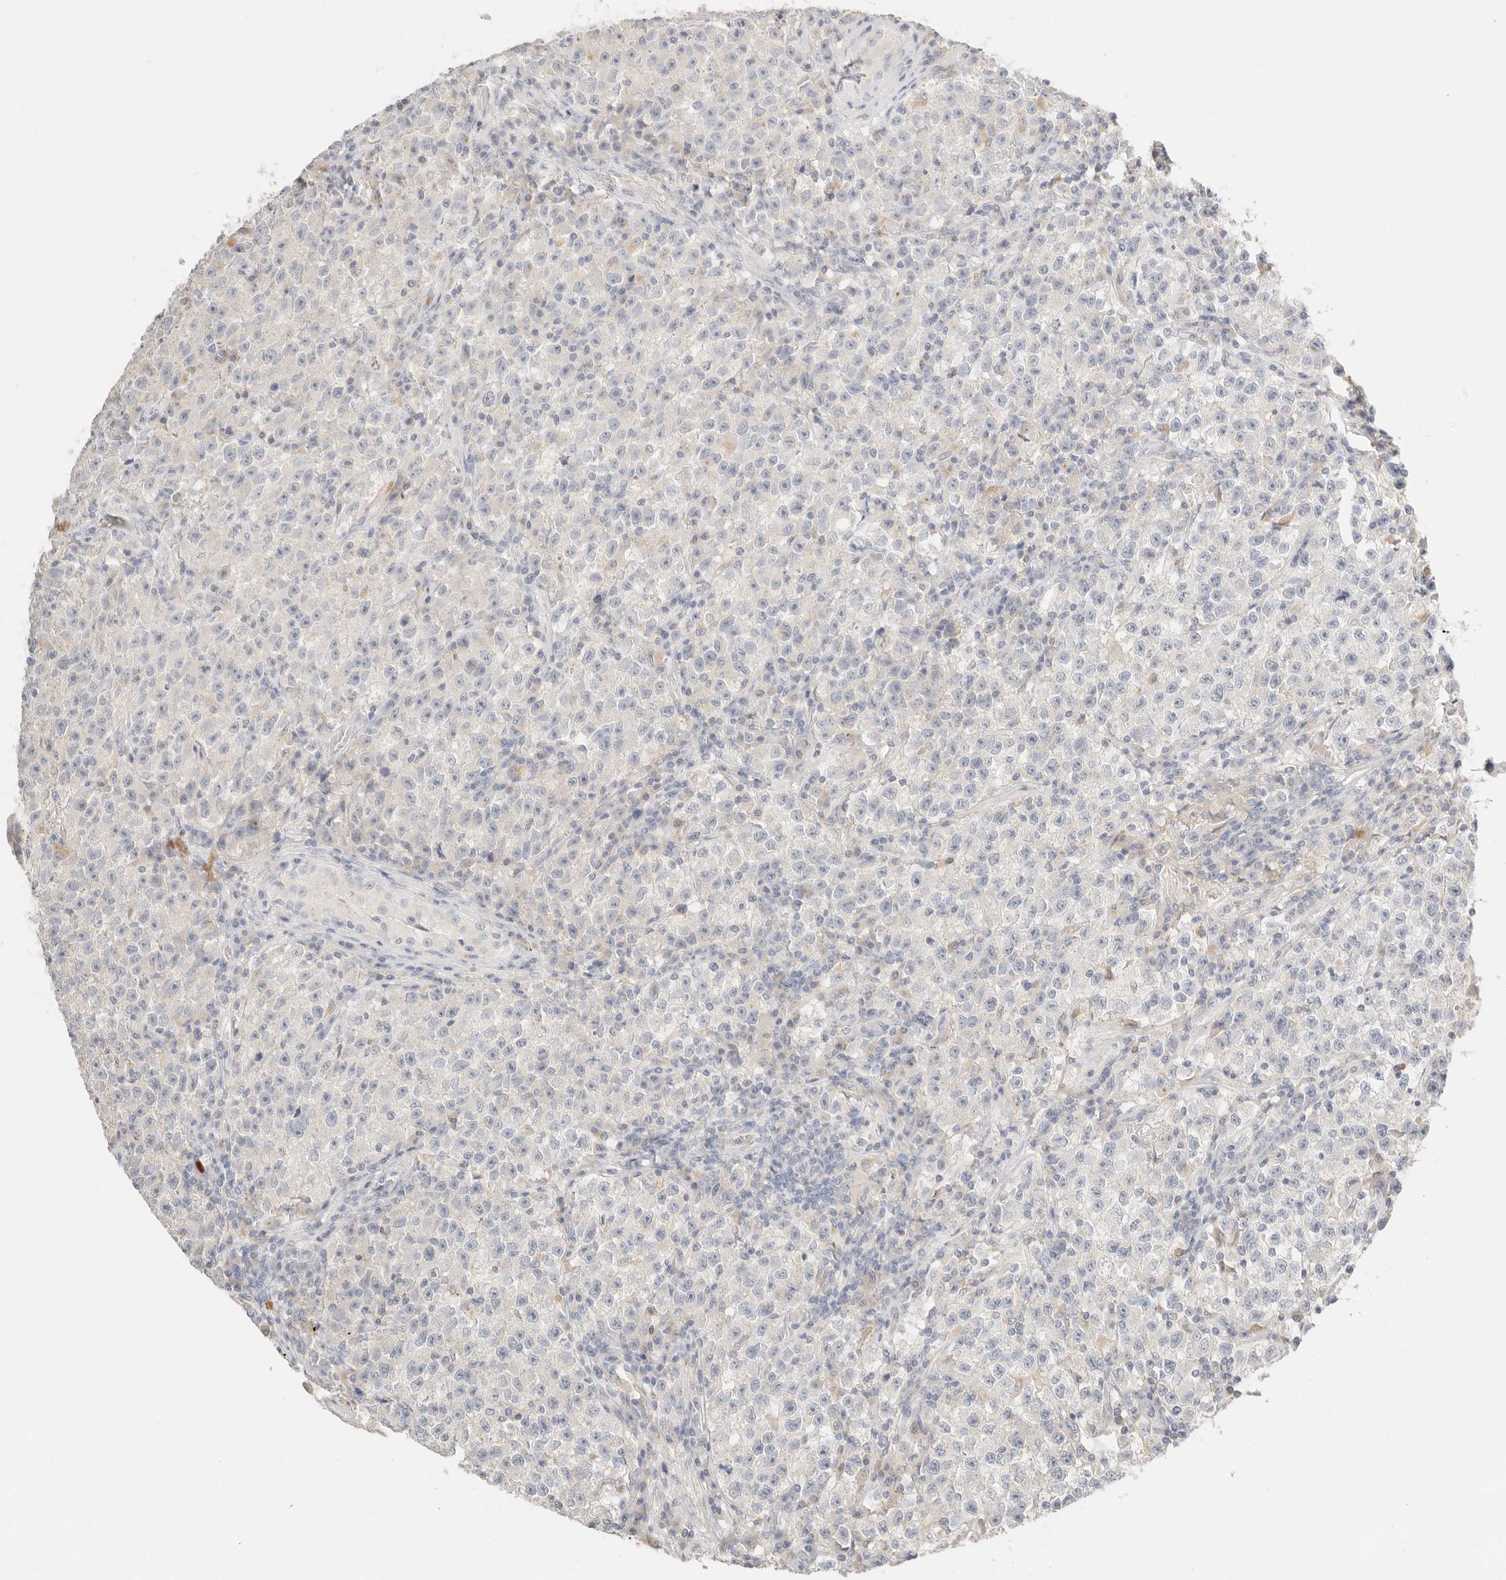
{"staining": {"intensity": "negative", "quantity": "none", "location": "none"}, "tissue": "testis cancer", "cell_type": "Tumor cells", "image_type": "cancer", "snomed": [{"axis": "morphology", "description": "Seminoma, NOS"}, {"axis": "topography", "description": "Testis"}], "caption": "An image of testis cancer stained for a protein reveals no brown staining in tumor cells.", "gene": "CEP120", "patient": {"sex": "male", "age": 22}}